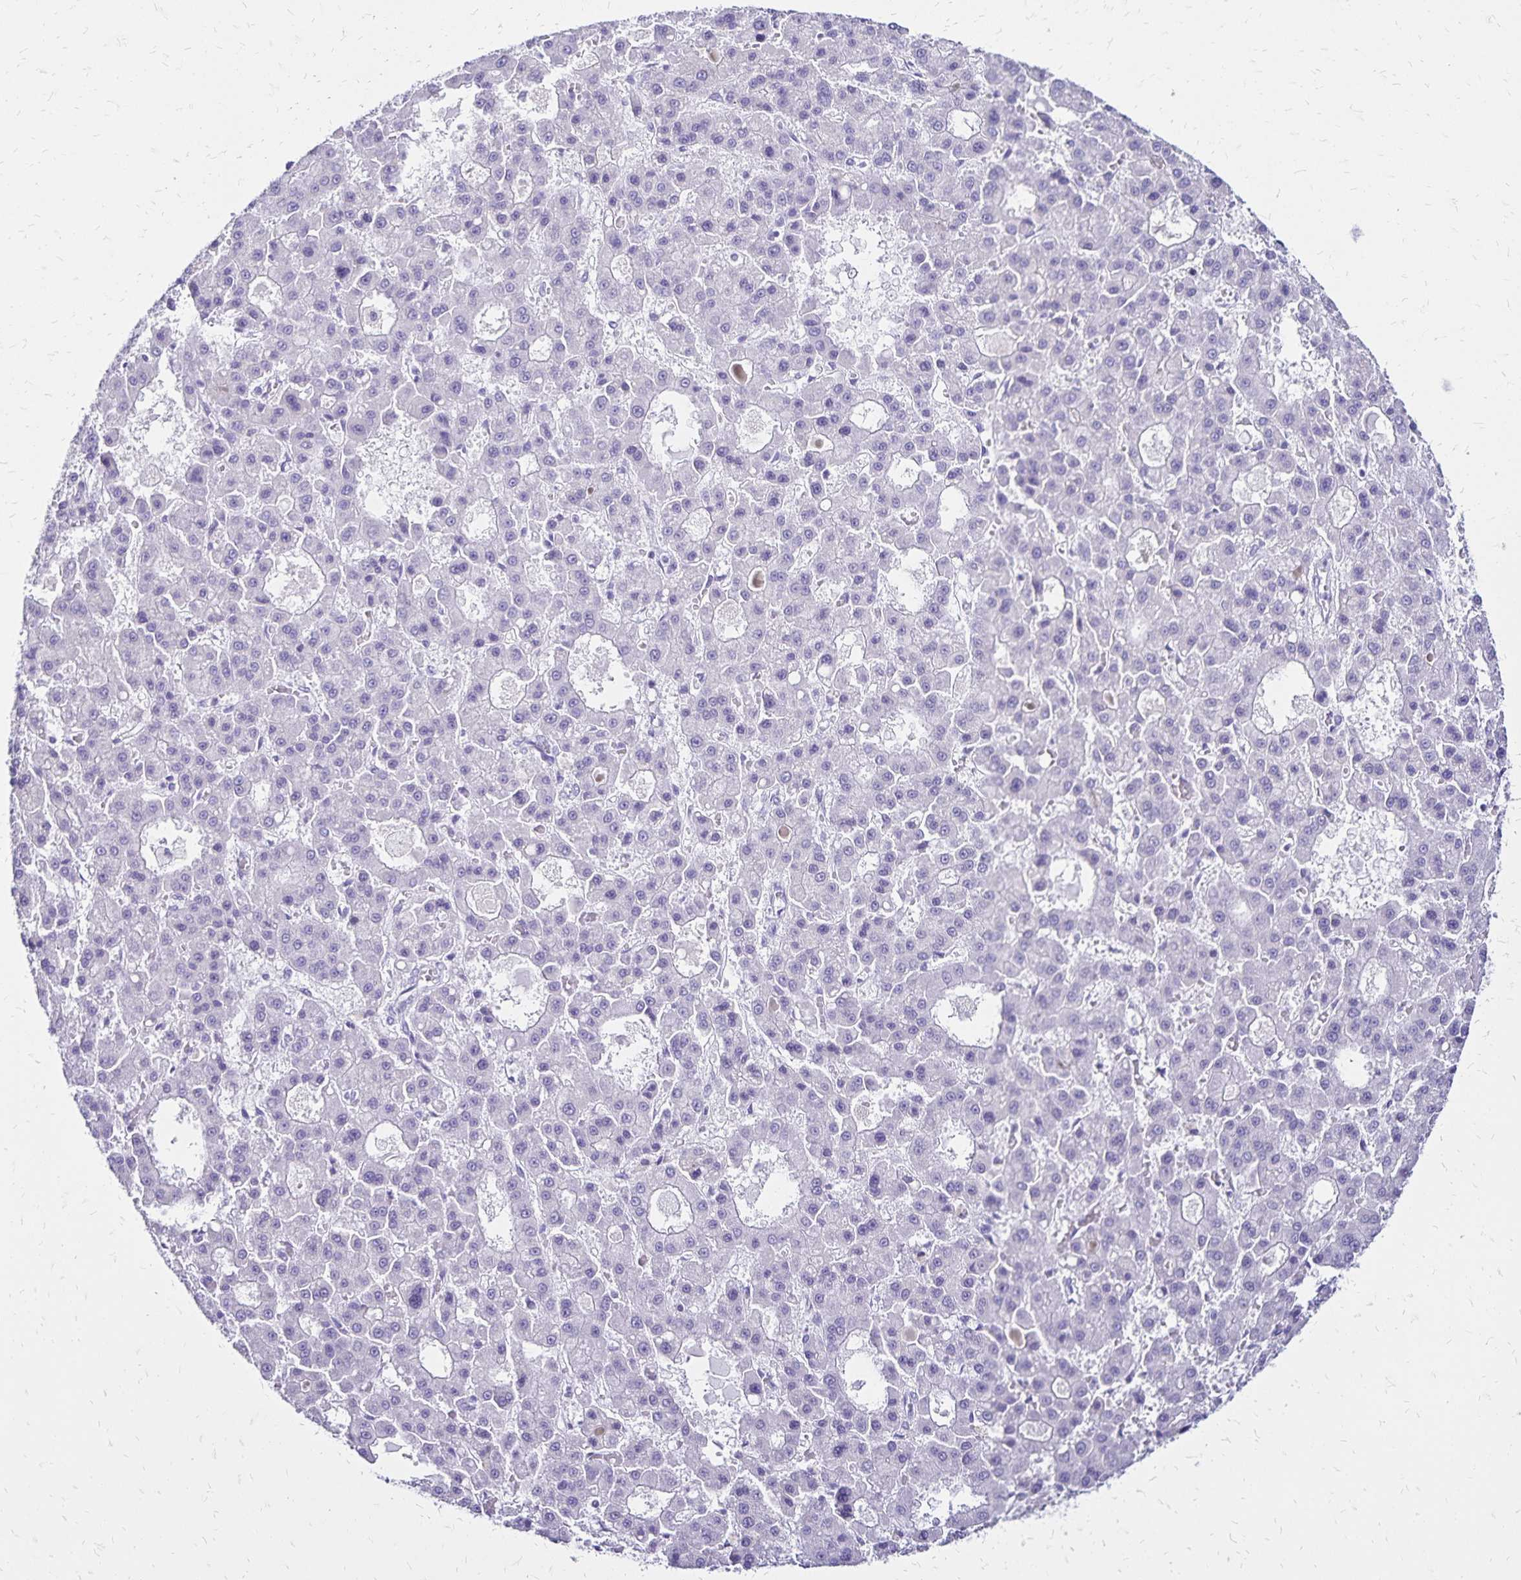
{"staining": {"intensity": "negative", "quantity": "none", "location": "none"}, "tissue": "liver cancer", "cell_type": "Tumor cells", "image_type": "cancer", "snomed": [{"axis": "morphology", "description": "Carcinoma, Hepatocellular, NOS"}, {"axis": "topography", "description": "Liver"}], "caption": "The photomicrograph exhibits no significant staining in tumor cells of liver hepatocellular carcinoma.", "gene": "LIN28B", "patient": {"sex": "male", "age": 70}}